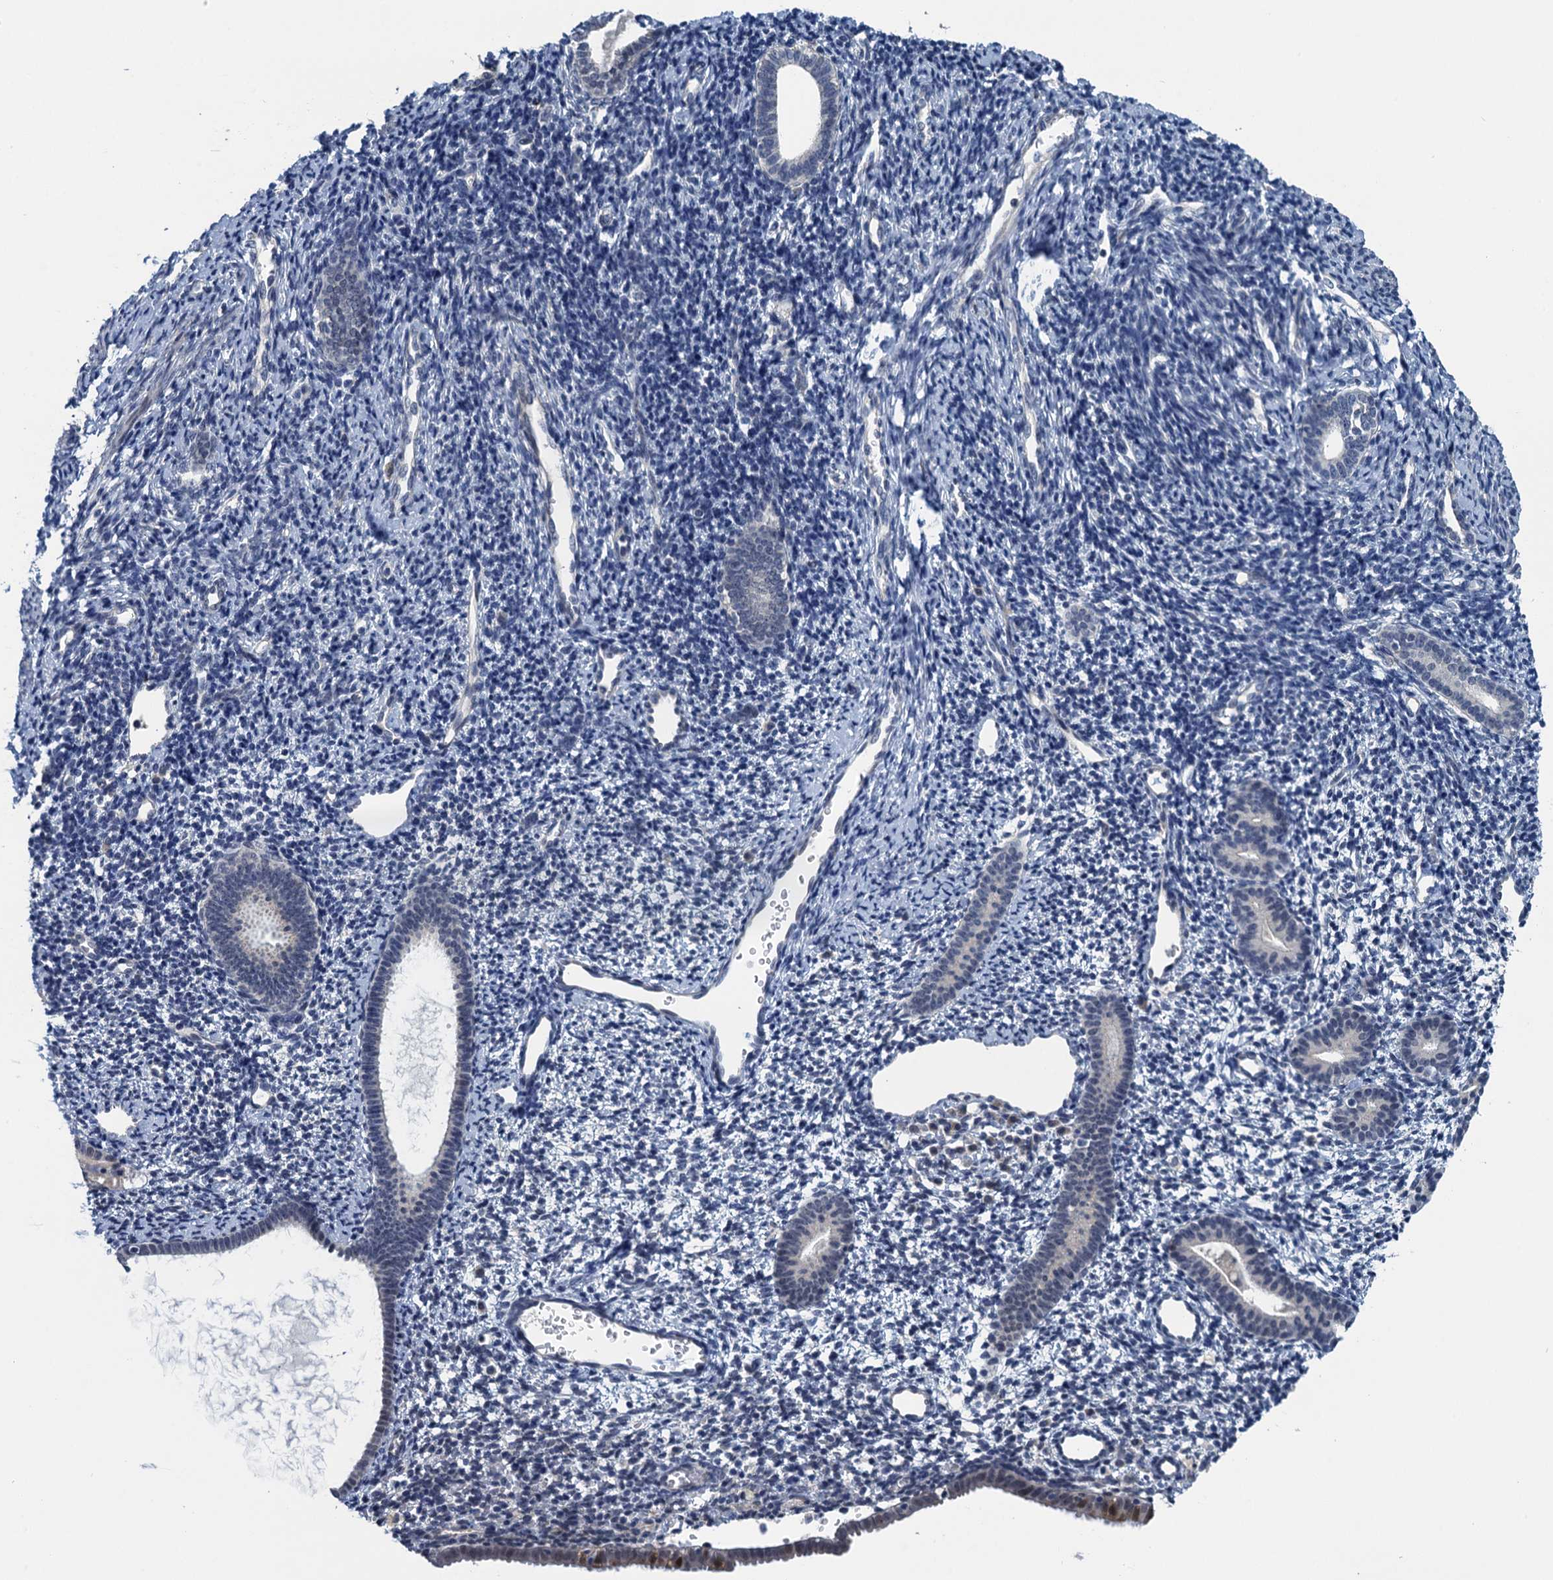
{"staining": {"intensity": "negative", "quantity": "none", "location": "none"}, "tissue": "endometrium", "cell_type": "Cells in endometrial stroma", "image_type": "normal", "snomed": [{"axis": "morphology", "description": "Normal tissue, NOS"}, {"axis": "topography", "description": "Endometrium"}], "caption": "Immunohistochemistry (IHC) of benign endometrium demonstrates no positivity in cells in endometrial stroma. (Stains: DAB immunohistochemistry (IHC) with hematoxylin counter stain, Microscopy: brightfield microscopy at high magnification).", "gene": "MRFAP1", "patient": {"sex": "female", "age": 56}}